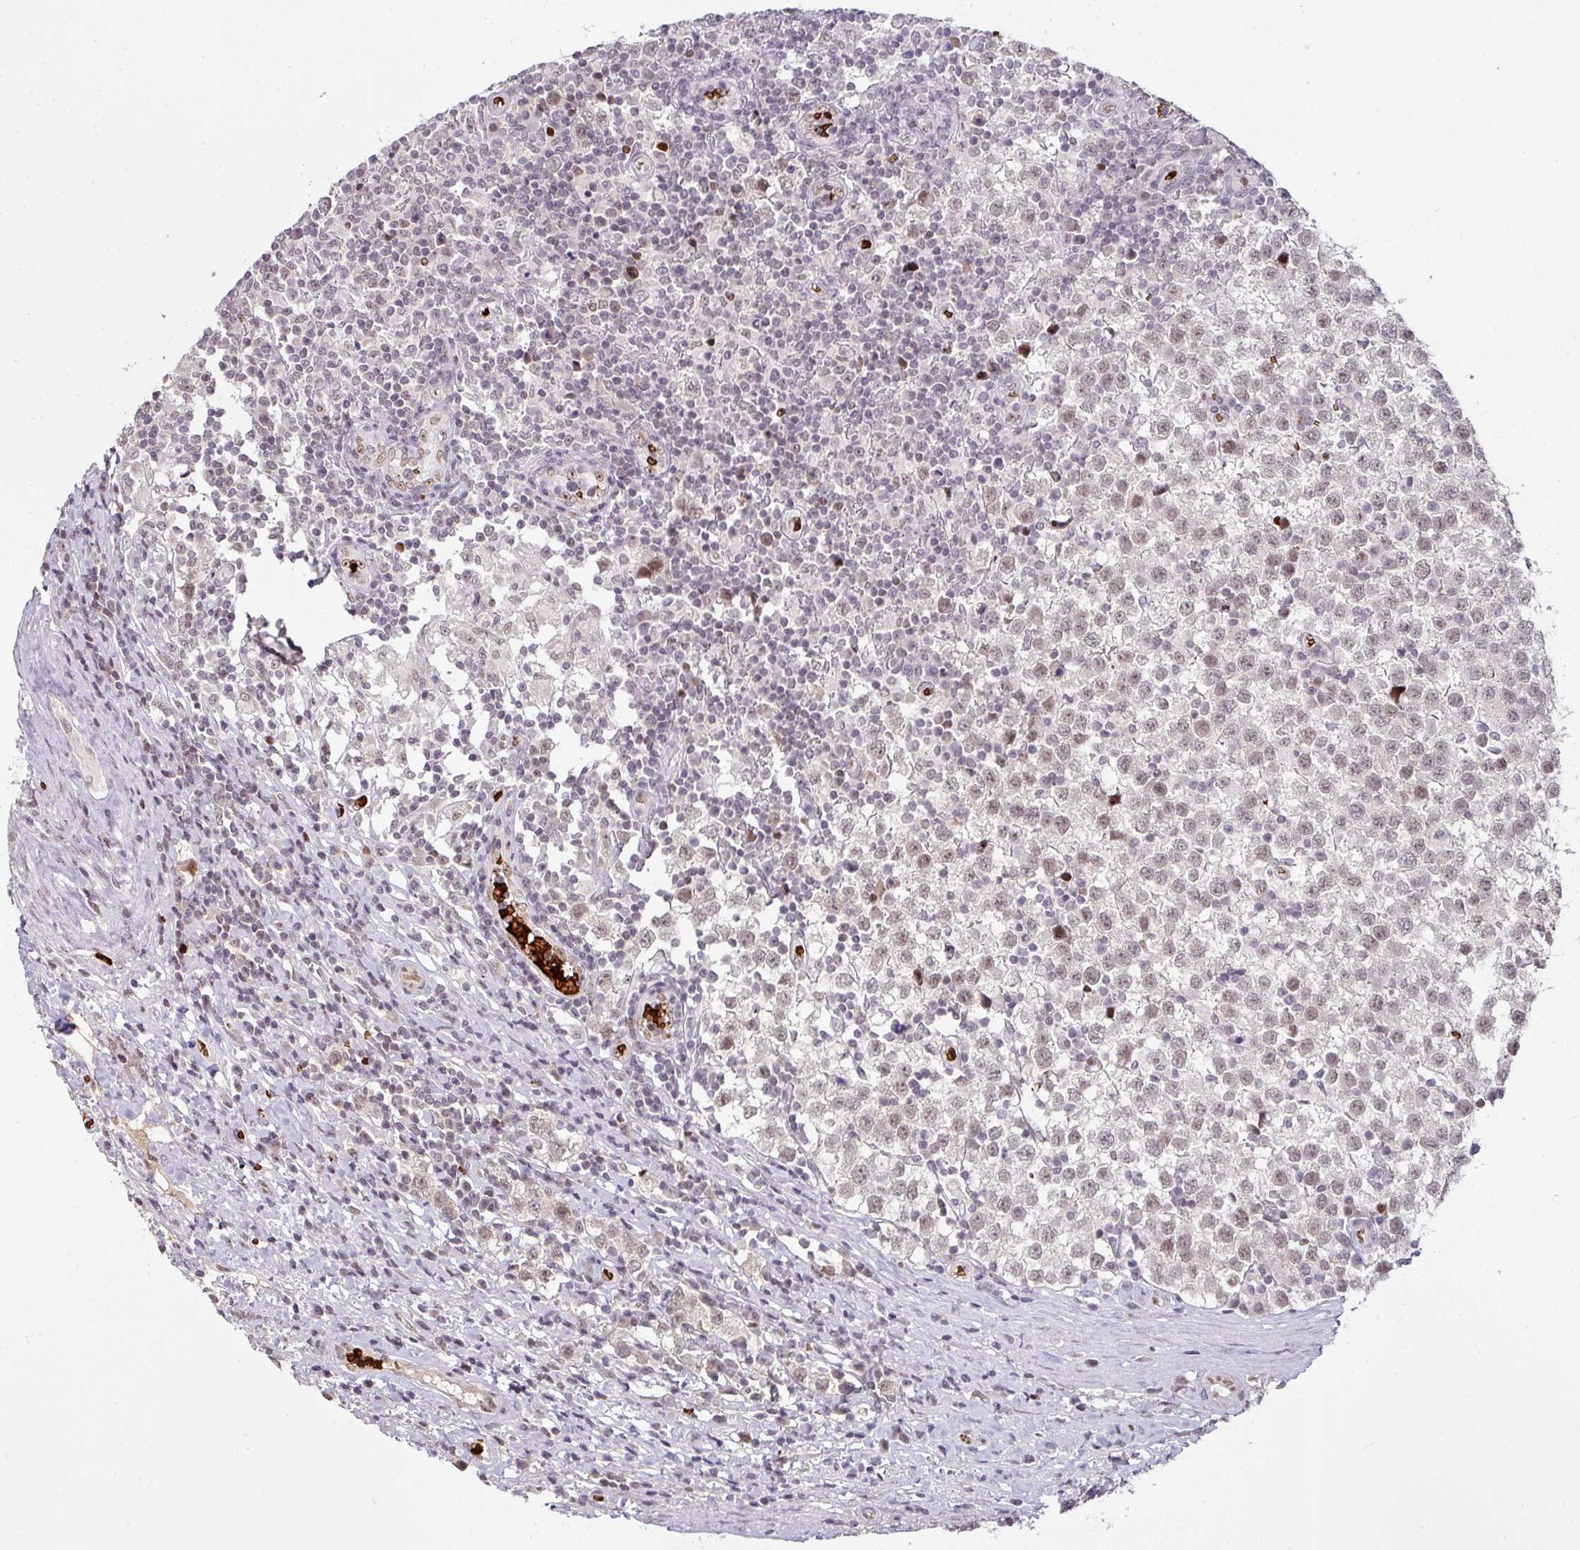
{"staining": {"intensity": "weak", "quantity": "25%-75%", "location": "nuclear"}, "tissue": "testis cancer", "cell_type": "Tumor cells", "image_type": "cancer", "snomed": [{"axis": "morphology", "description": "Seminoma, NOS"}, {"axis": "topography", "description": "Testis"}], "caption": "Immunohistochemistry of testis seminoma shows low levels of weak nuclear positivity in approximately 25%-75% of tumor cells.", "gene": "NEIL1", "patient": {"sex": "male", "age": 34}}